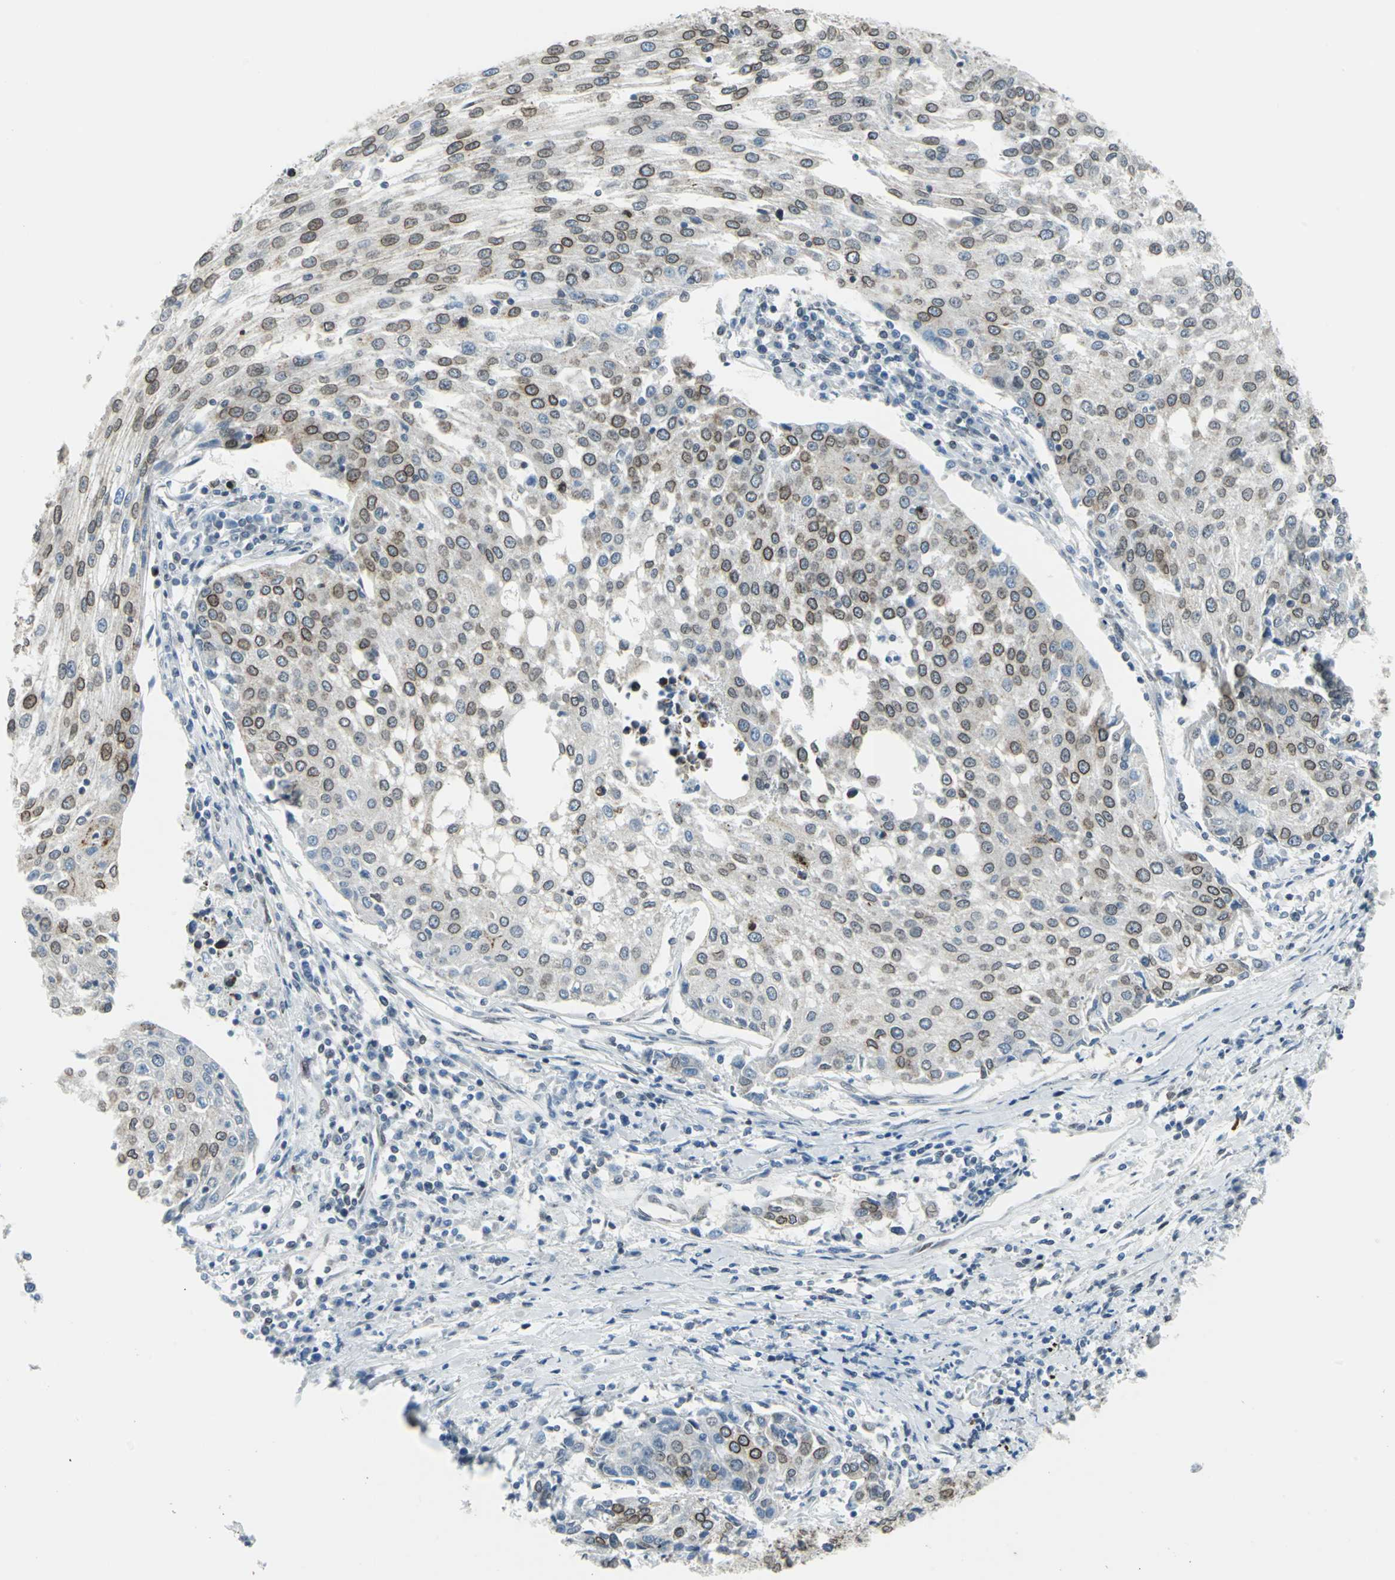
{"staining": {"intensity": "moderate", "quantity": ">75%", "location": "cytoplasmic/membranous,nuclear"}, "tissue": "urothelial cancer", "cell_type": "Tumor cells", "image_type": "cancer", "snomed": [{"axis": "morphology", "description": "Urothelial carcinoma, High grade"}, {"axis": "topography", "description": "Urinary bladder"}], "caption": "Tumor cells reveal moderate cytoplasmic/membranous and nuclear expression in approximately >75% of cells in urothelial cancer.", "gene": "SNUPN", "patient": {"sex": "female", "age": 85}}